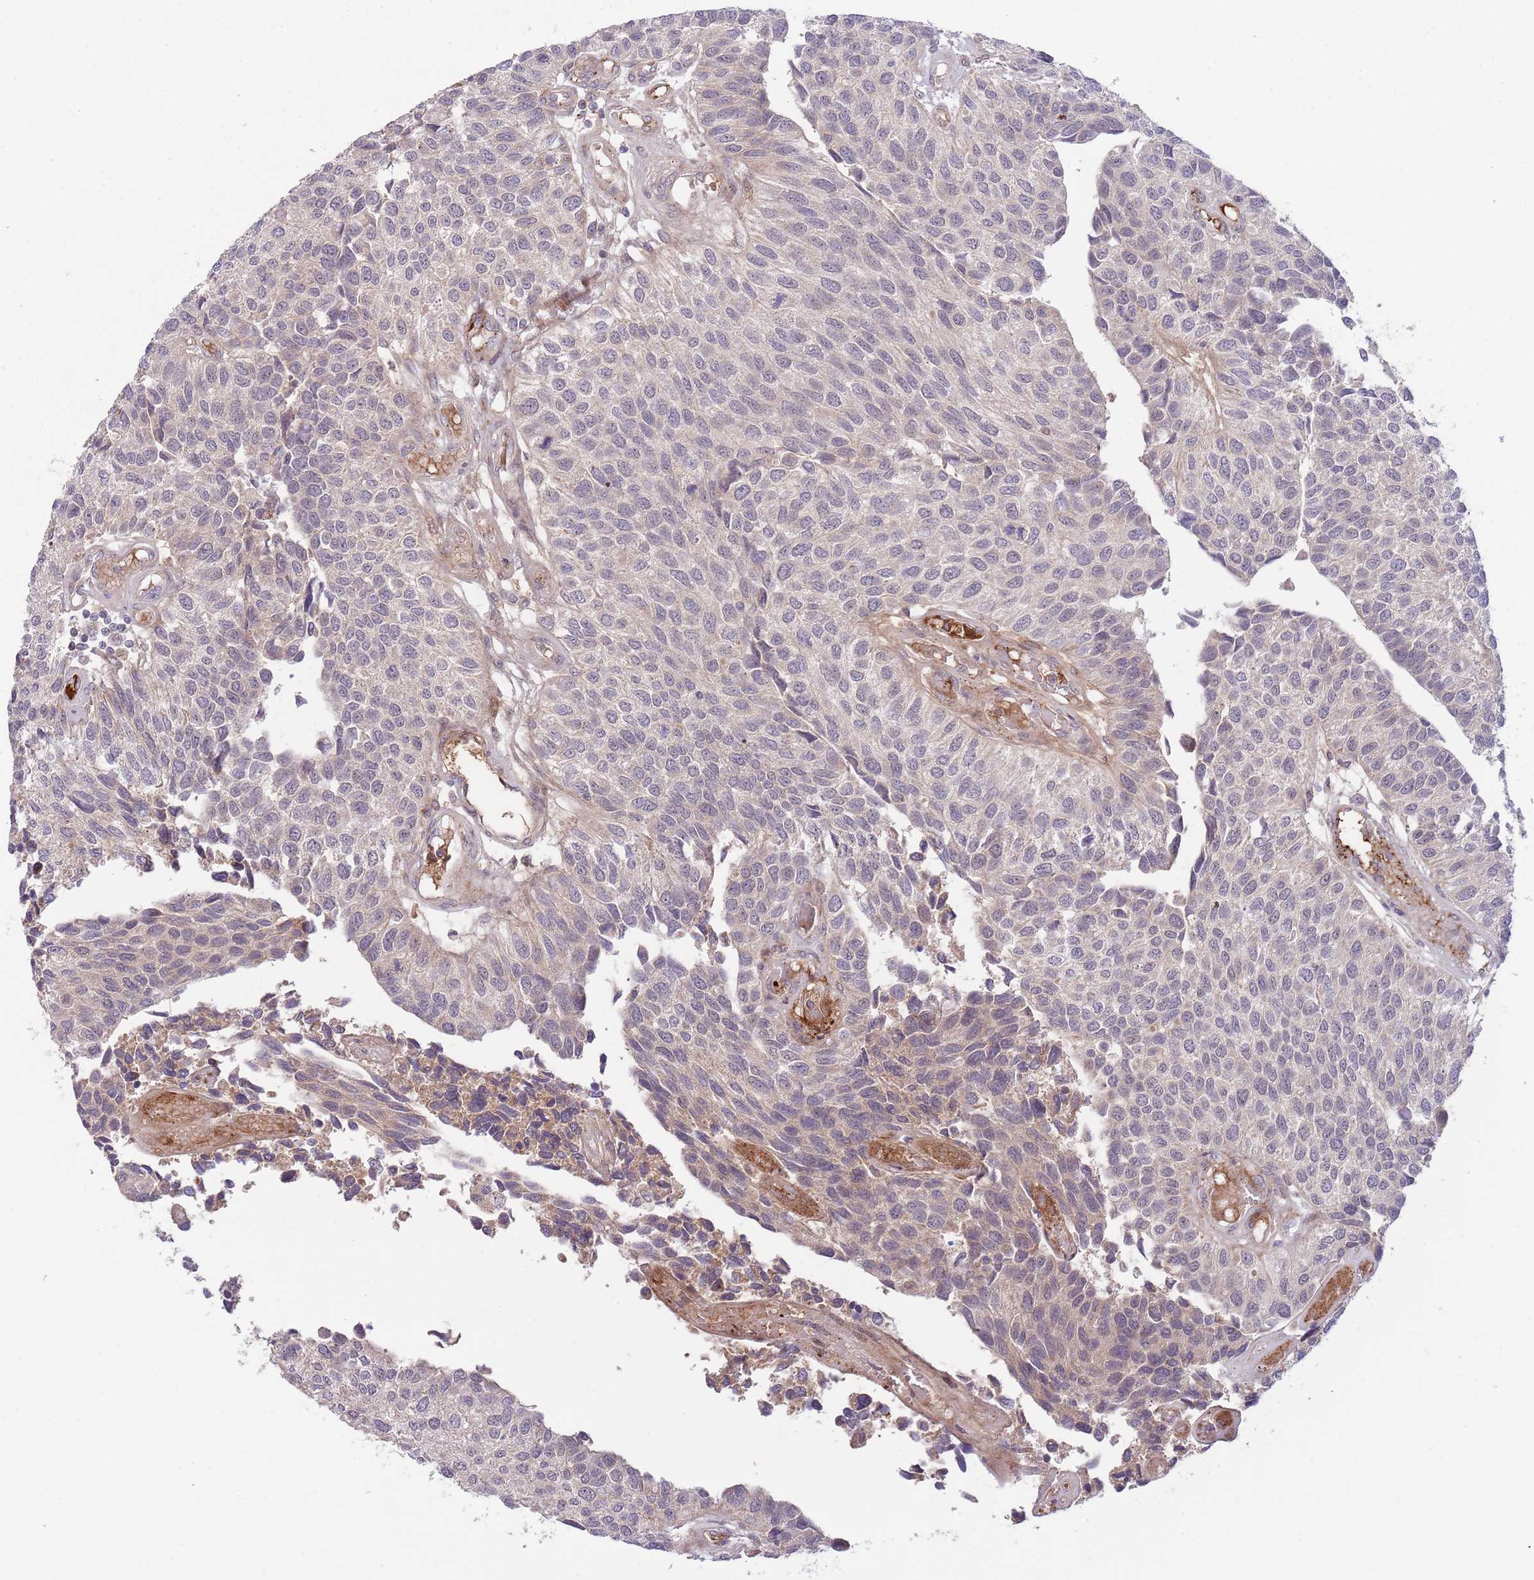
{"staining": {"intensity": "negative", "quantity": "none", "location": "none"}, "tissue": "urothelial cancer", "cell_type": "Tumor cells", "image_type": "cancer", "snomed": [{"axis": "morphology", "description": "Urothelial carcinoma, NOS"}, {"axis": "topography", "description": "Urinary bladder"}], "caption": "Human urothelial cancer stained for a protein using IHC demonstrates no expression in tumor cells.", "gene": "NT5DC4", "patient": {"sex": "male", "age": 55}}